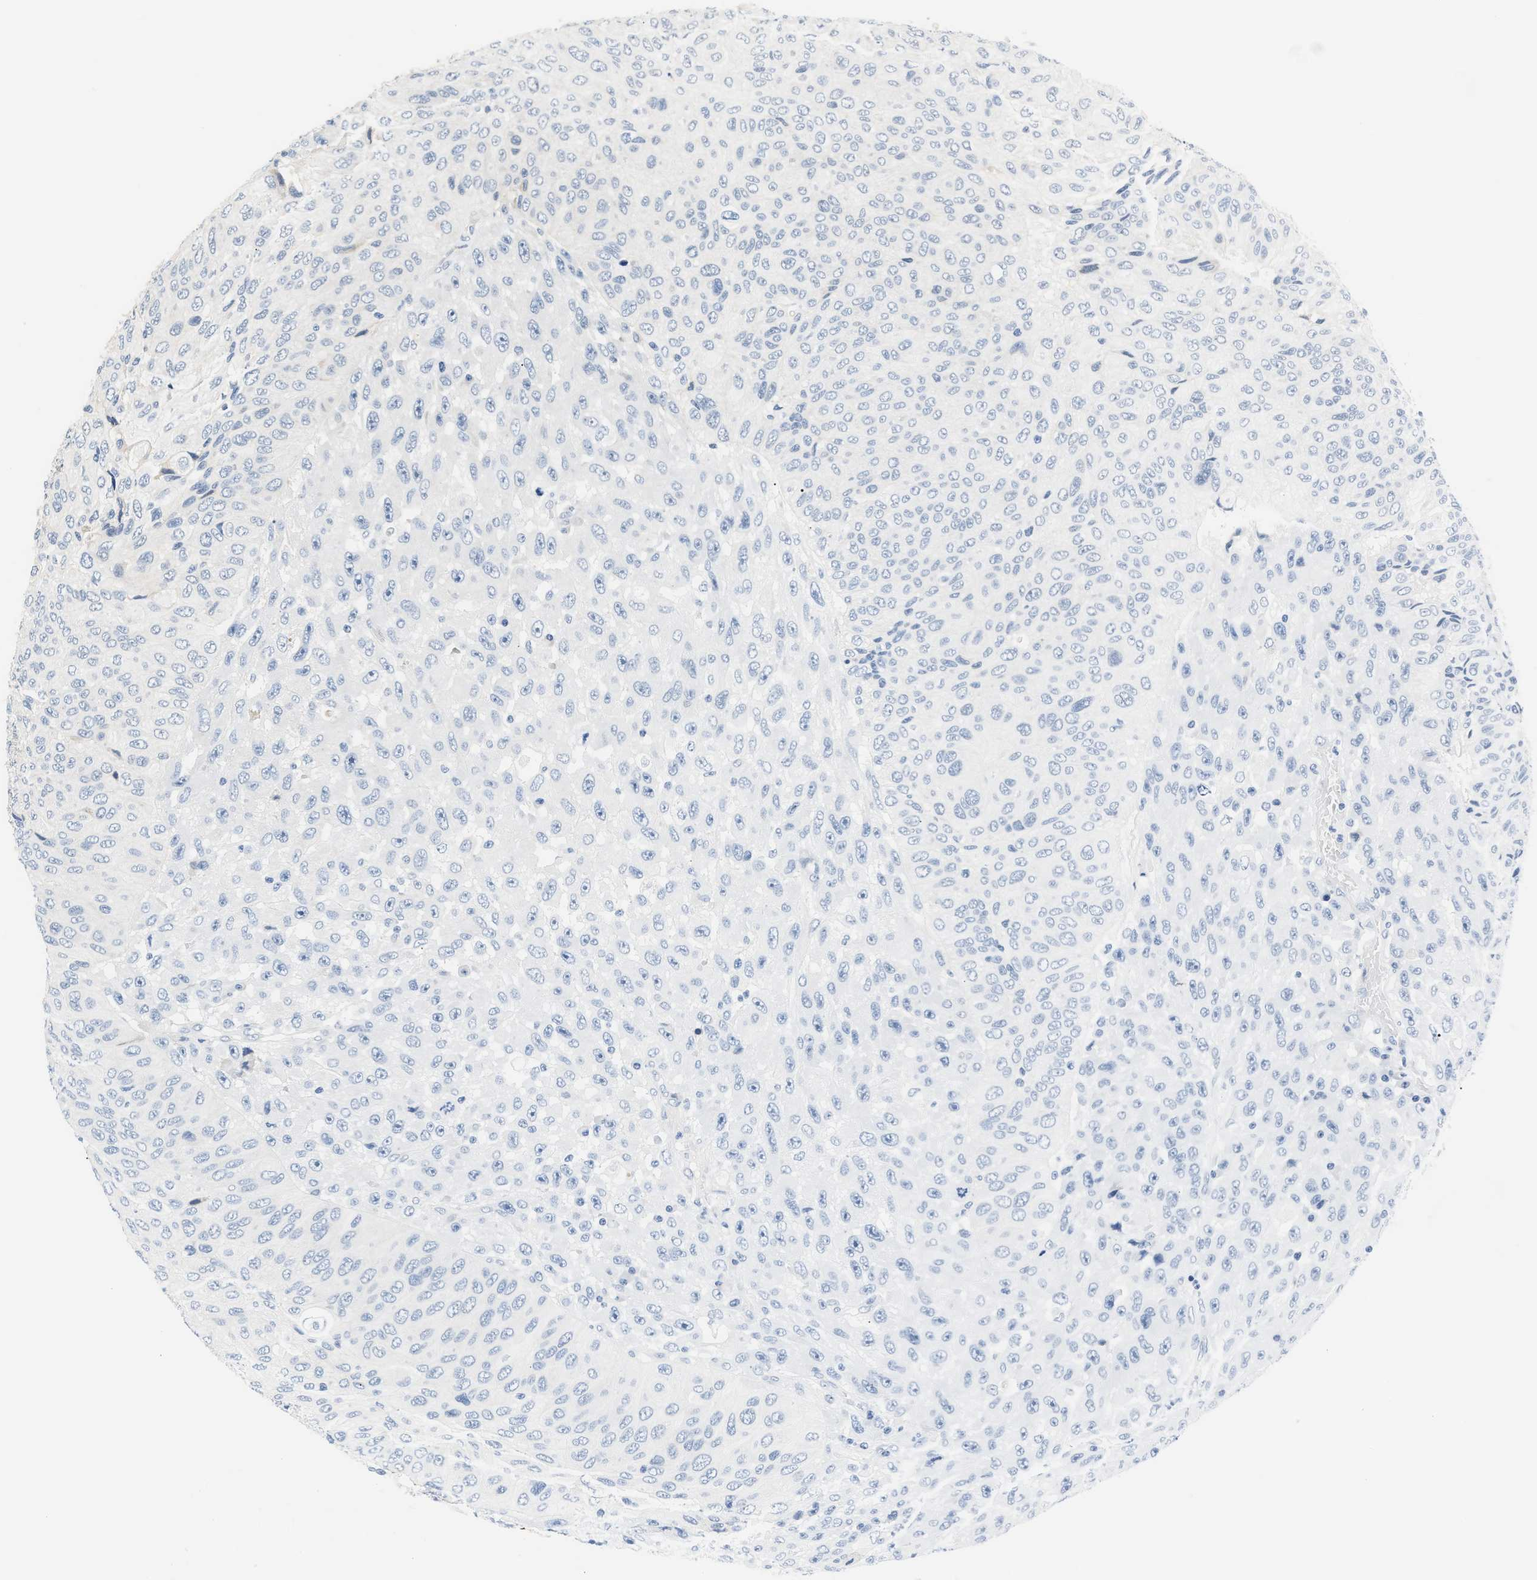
{"staining": {"intensity": "negative", "quantity": "none", "location": "none"}, "tissue": "urothelial cancer", "cell_type": "Tumor cells", "image_type": "cancer", "snomed": [{"axis": "morphology", "description": "Urothelial carcinoma, High grade"}, {"axis": "topography", "description": "Urinary bladder"}], "caption": "A micrograph of human urothelial cancer is negative for staining in tumor cells.", "gene": "TNIP2", "patient": {"sex": "male", "age": 66}}